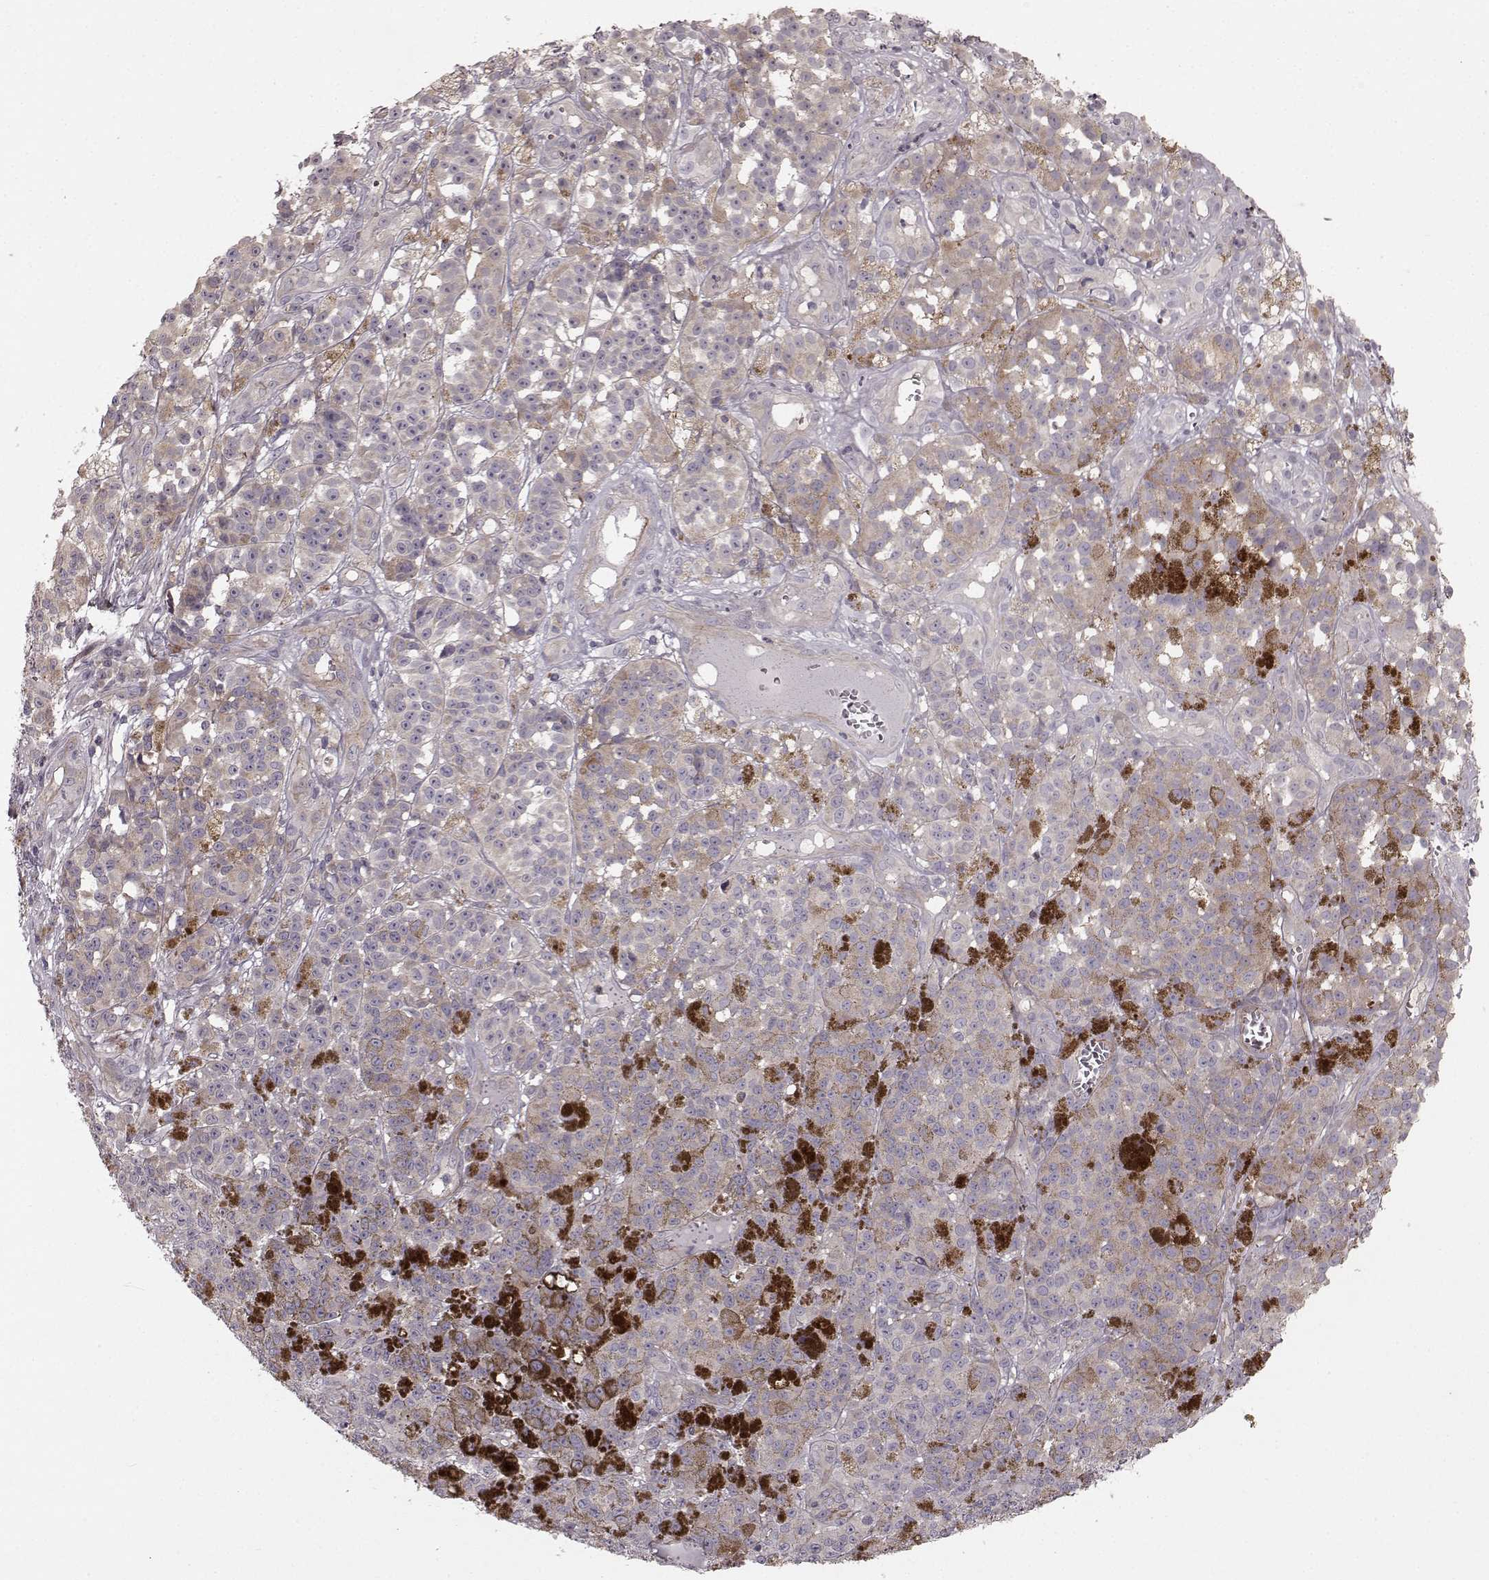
{"staining": {"intensity": "weak", "quantity": "<25%", "location": "cytoplasmic/membranous"}, "tissue": "melanoma", "cell_type": "Tumor cells", "image_type": "cancer", "snomed": [{"axis": "morphology", "description": "Malignant melanoma, NOS"}, {"axis": "topography", "description": "Skin"}], "caption": "High power microscopy histopathology image of an immunohistochemistry micrograph of malignant melanoma, revealing no significant expression in tumor cells.", "gene": "SLC22A18", "patient": {"sex": "female", "age": 58}}